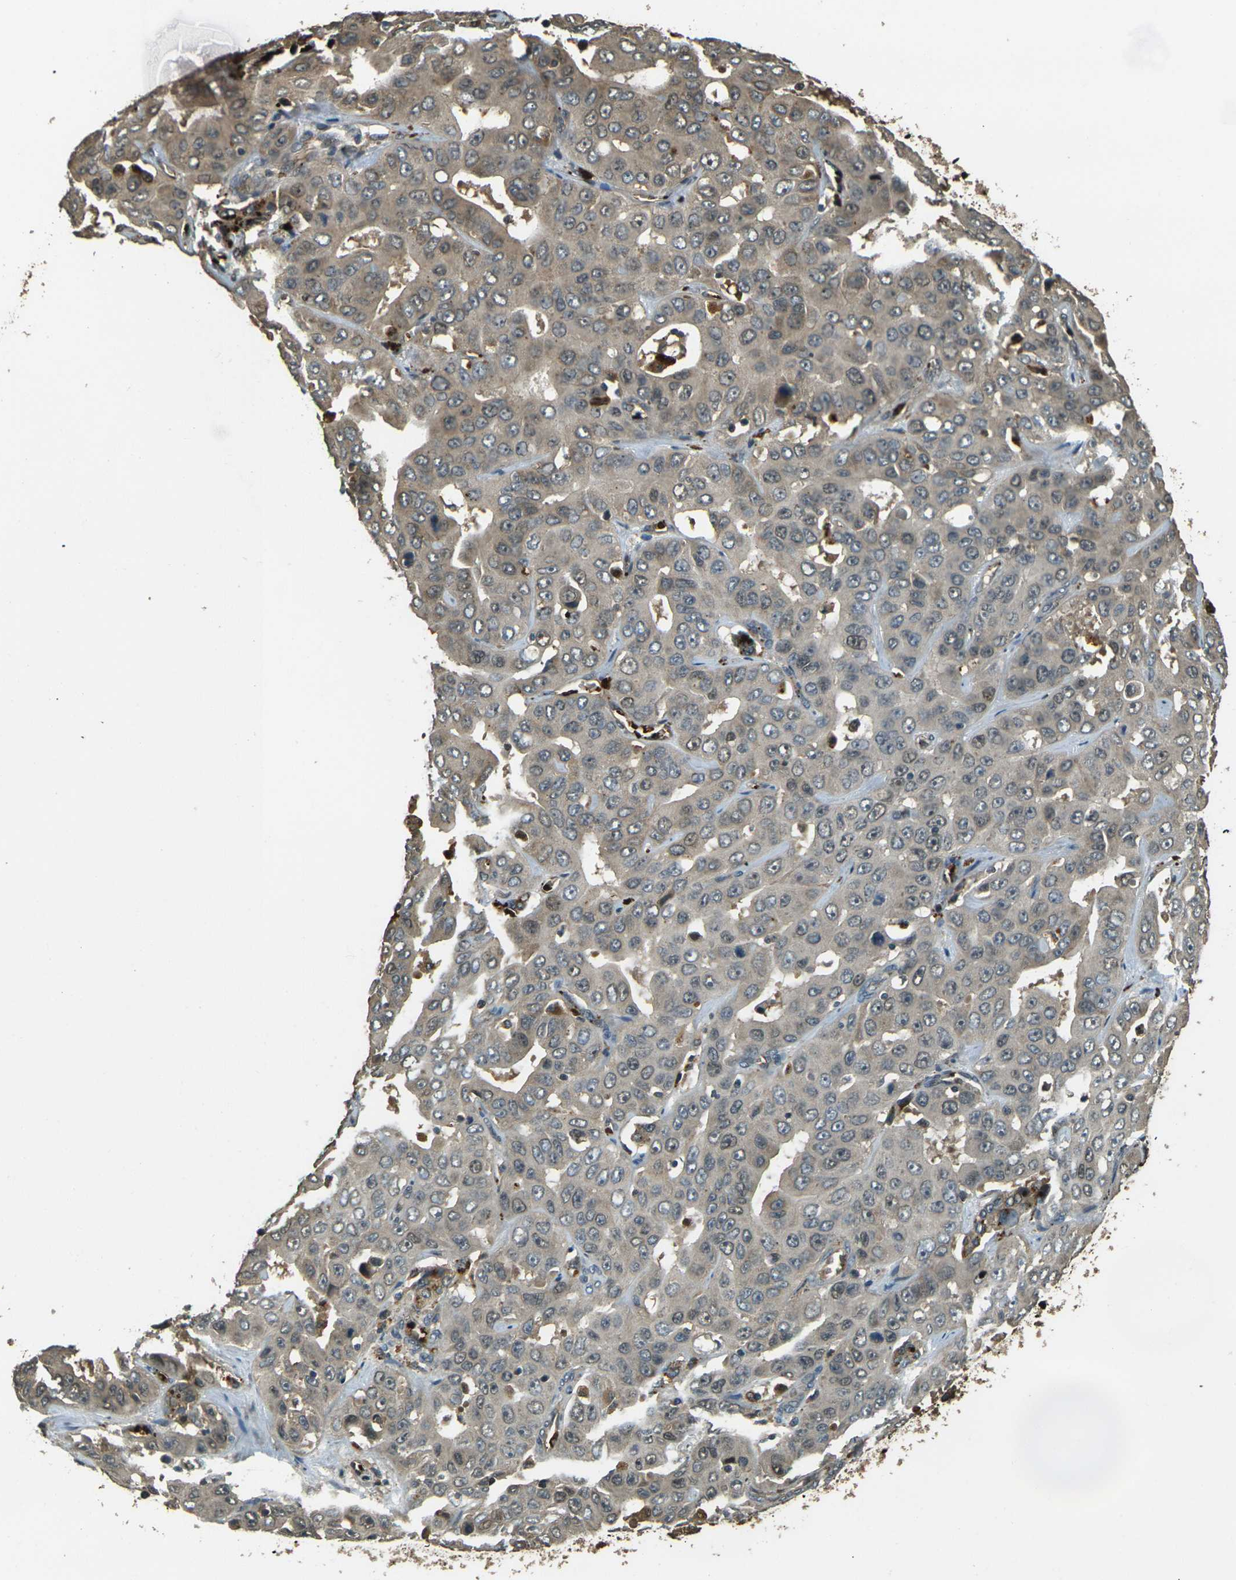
{"staining": {"intensity": "weak", "quantity": ">75%", "location": "cytoplasmic/membranous,nuclear"}, "tissue": "liver cancer", "cell_type": "Tumor cells", "image_type": "cancer", "snomed": [{"axis": "morphology", "description": "Cholangiocarcinoma"}, {"axis": "topography", "description": "Liver"}], "caption": "Cholangiocarcinoma (liver) tissue reveals weak cytoplasmic/membranous and nuclear expression in about >75% of tumor cells (Brightfield microscopy of DAB IHC at high magnification).", "gene": "TOR1A", "patient": {"sex": "female", "age": 52}}